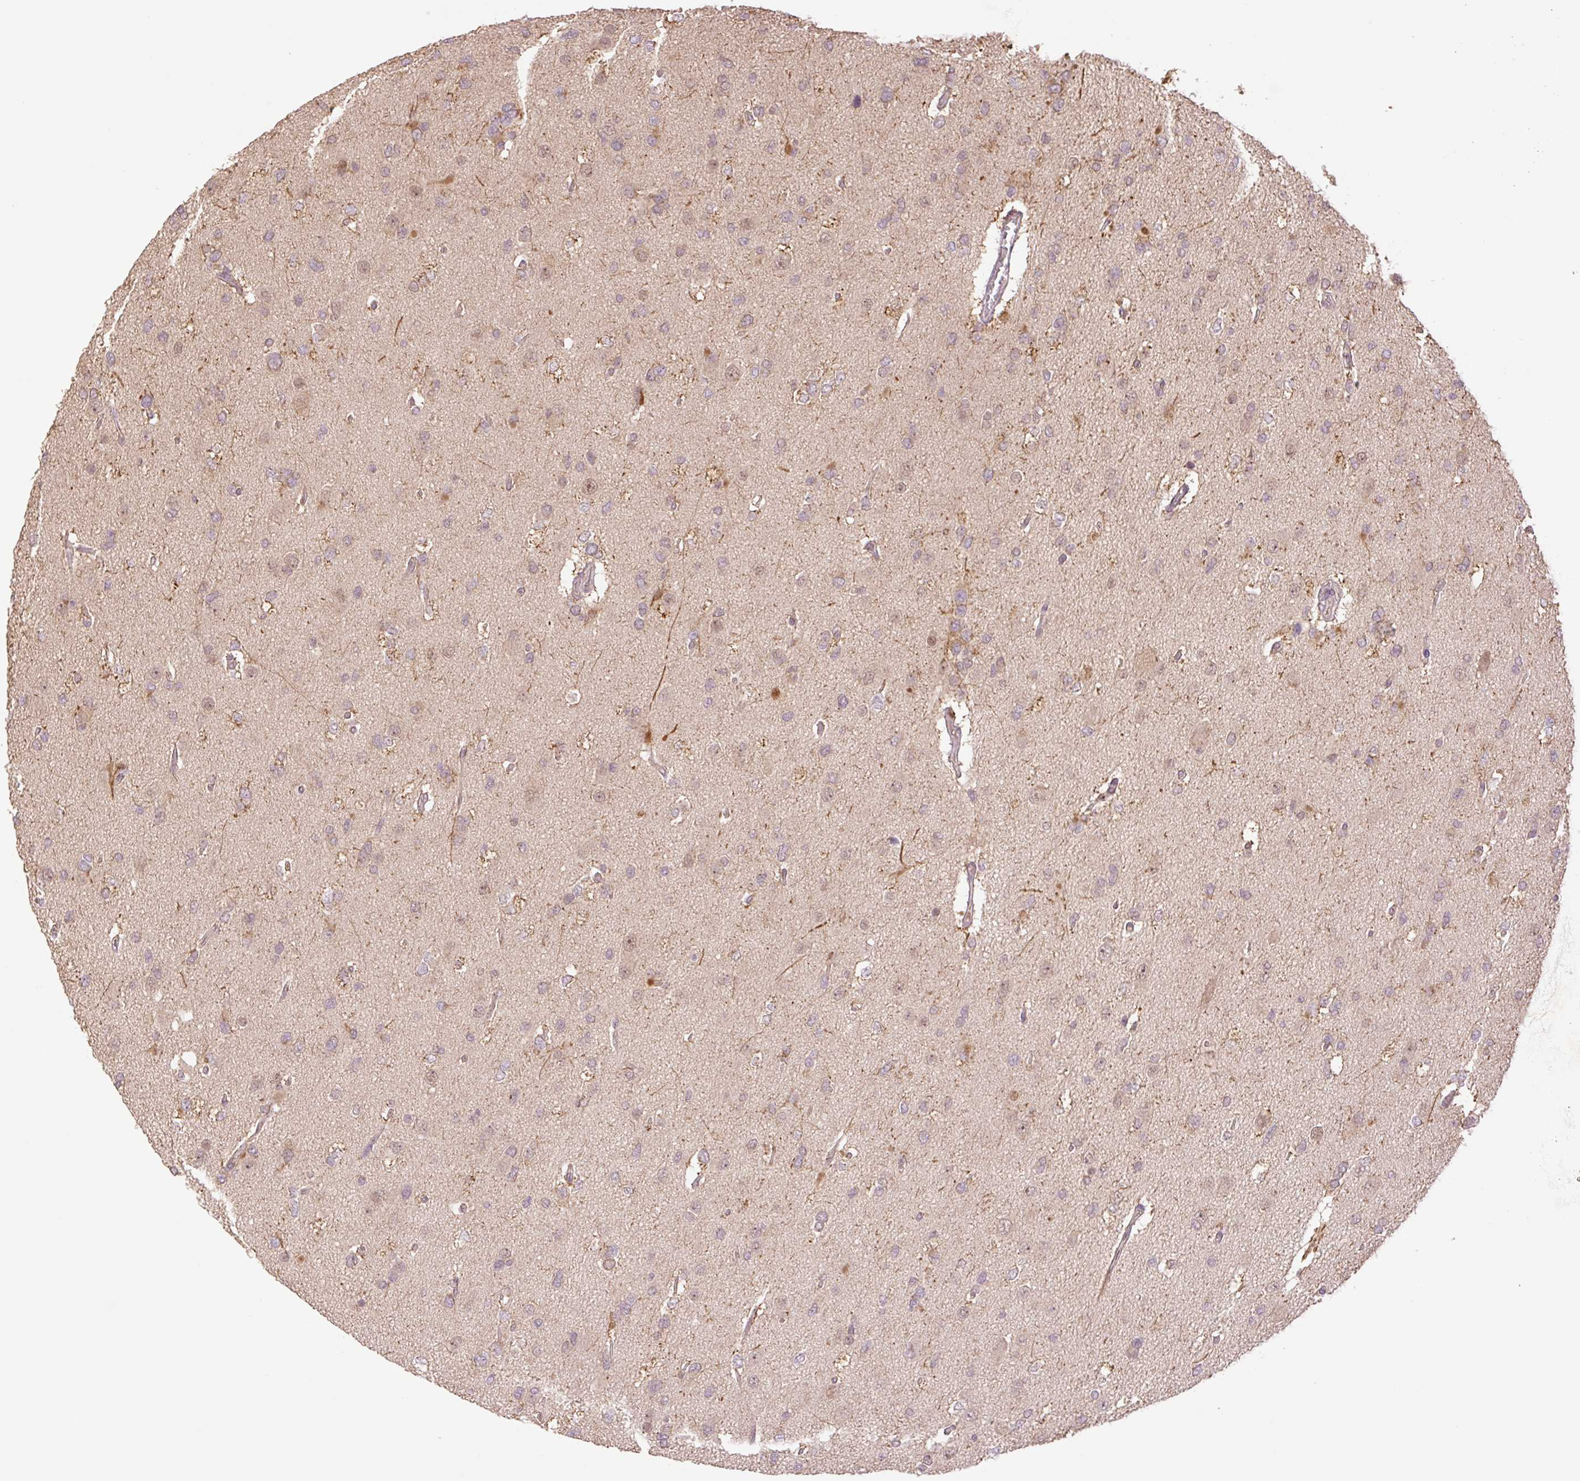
{"staining": {"intensity": "weak", "quantity": "<25%", "location": "cytoplasmic/membranous"}, "tissue": "glioma", "cell_type": "Tumor cells", "image_type": "cancer", "snomed": [{"axis": "morphology", "description": "Glioma, malignant, High grade"}, {"axis": "topography", "description": "Brain"}], "caption": "High power microscopy image of an IHC photomicrograph of malignant glioma (high-grade), revealing no significant positivity in tumor cells. Brightfield microscopy of IHC stained with DAB (3,3'-diaminobenzidine) (brown) and hematoxylin (blue), captured at high magnification.", "gene": "YJU2B", "patient": {"sex": "male", "age": 53}}